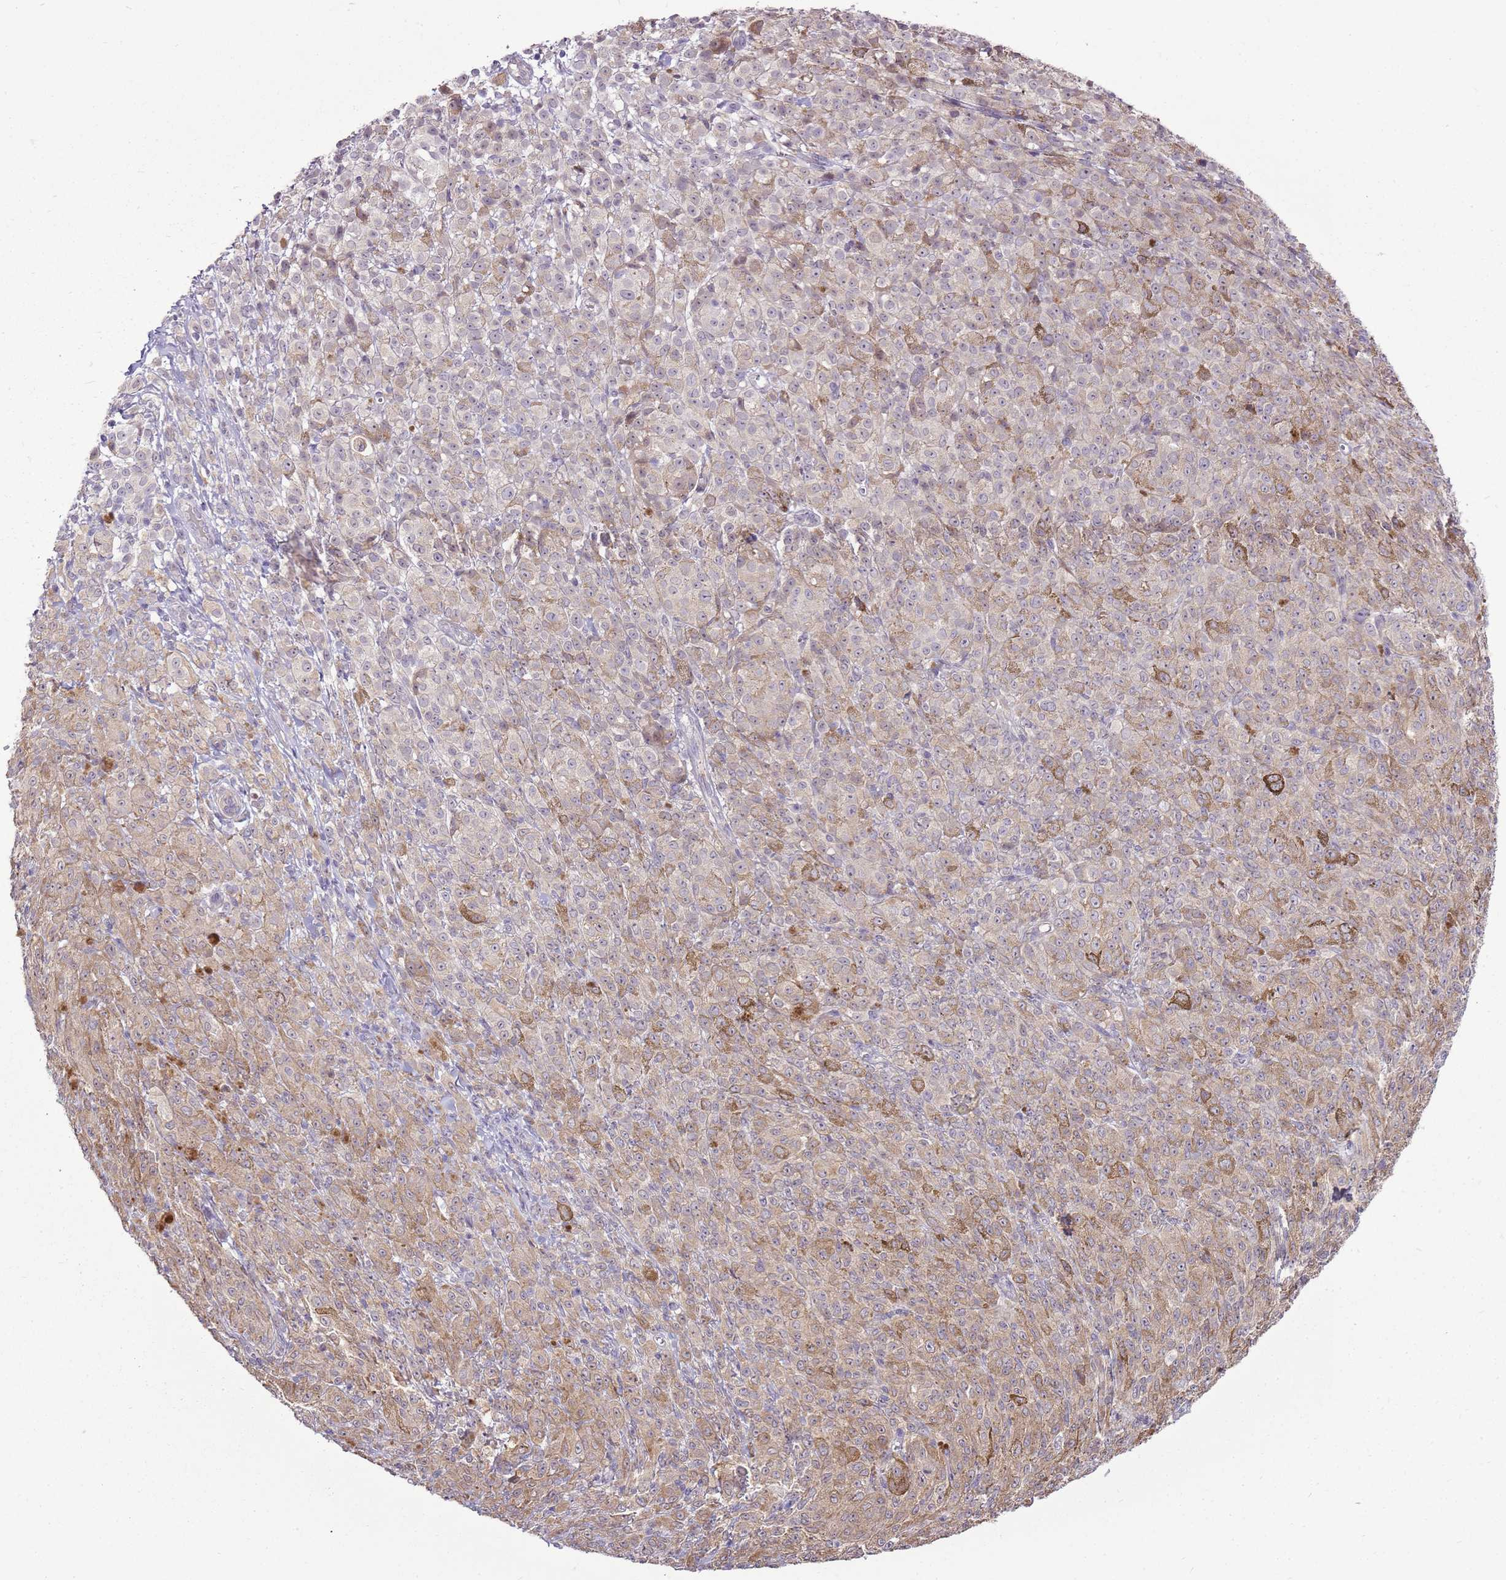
{"staining": {"intensity": "weak", "quantity": "25%-75%", "location": "cytoplasmic/membranous"}, "tissue": "melanoma", "cell_type": "Tumor cells", "image_type": "cancer", "snomed": [{"axis": "morphology", "description": "Malignant melanoma, NOS"}, {"axis": "topography", "description": "Skin"}], "caption": "The micrograph exhibits staining of melanoma, revealing weak cytoplasmic/membranous protein staining (brown color) within tumor cells.", "gene": "UGGT2", "patient": {"sex": "female", "age": 52}}